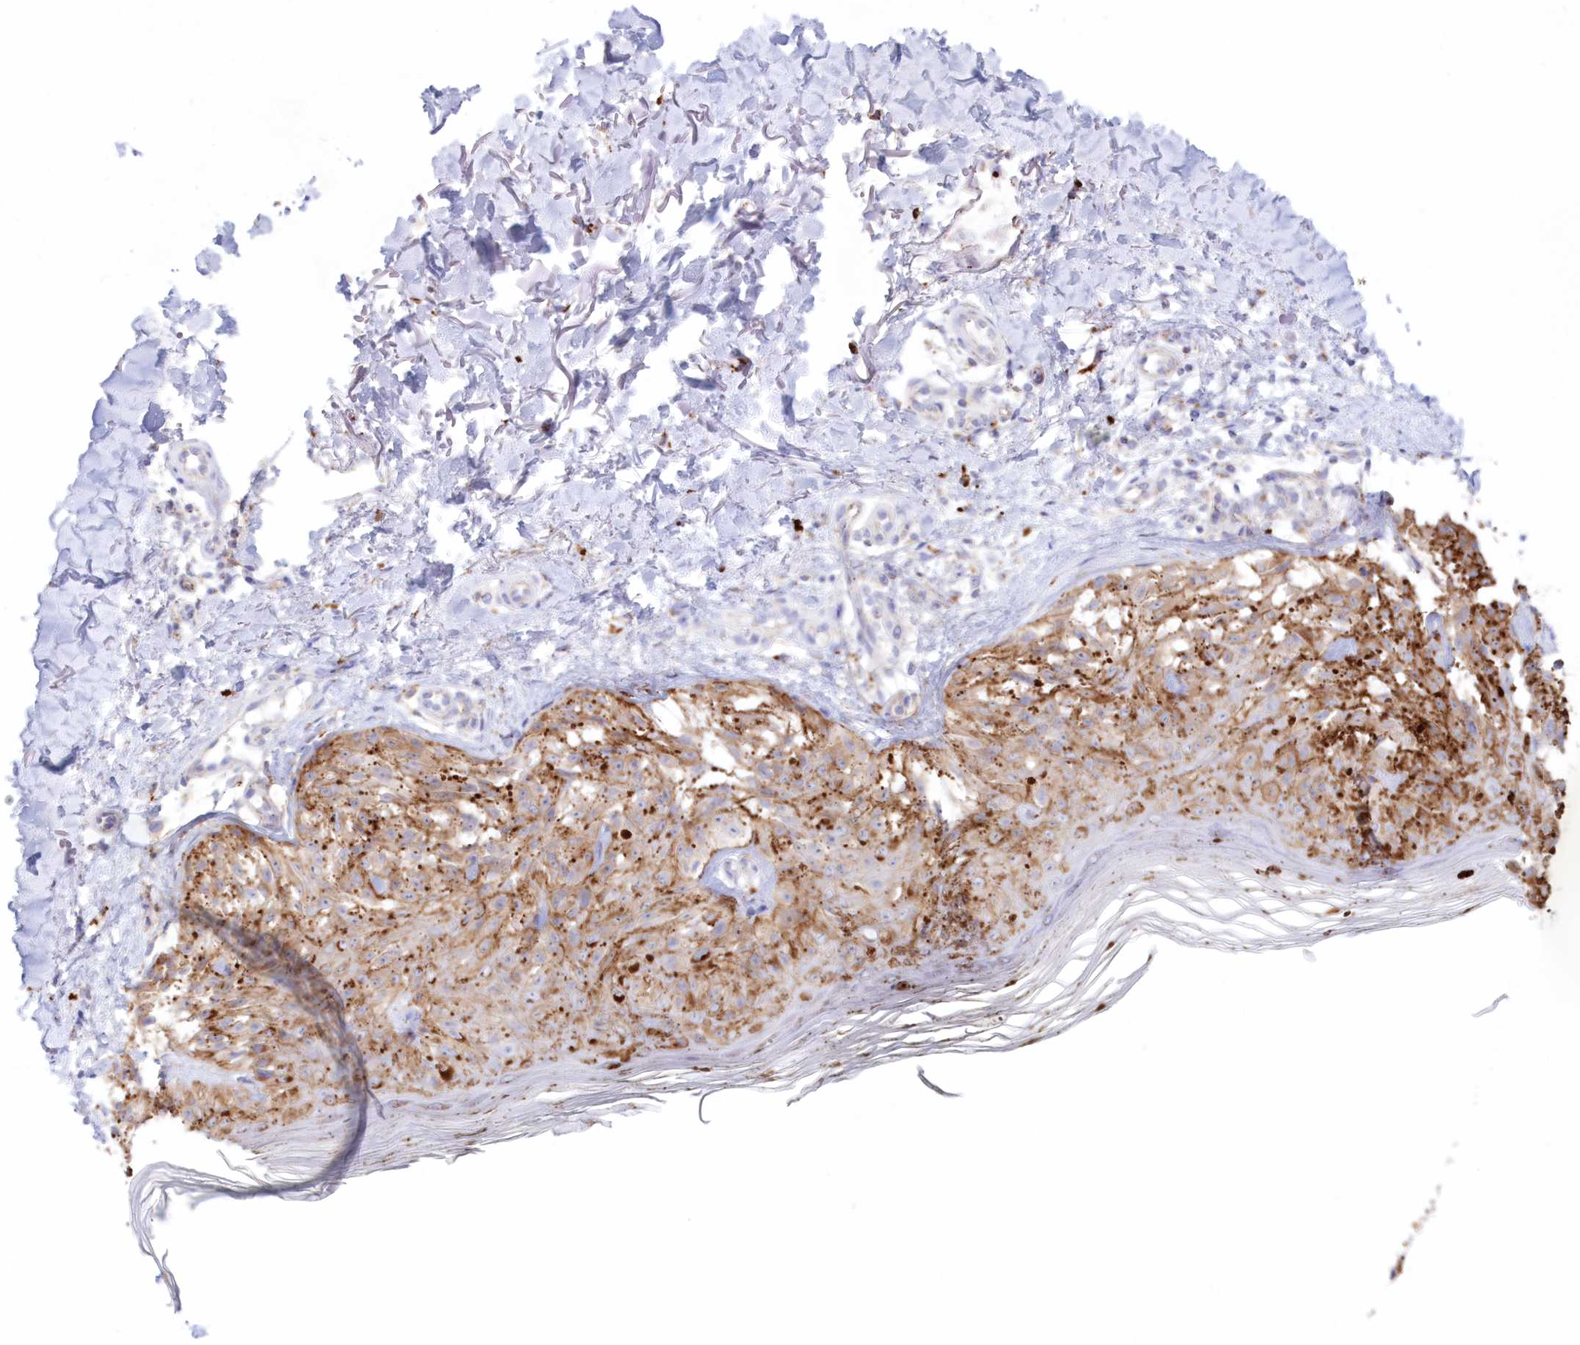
{"staining": {"intensity": "moderate", "quantity": ">75%", "location": "cytoplasmic/membranous"}, "tissue": "melanoma", "cell_type": "Tumor cells", "image_type": "cancer", "snomed": [{"axis": "morphology", "description": "Malignant melanoma, NOS"}, {"axis": "topography", "description": "Skin"}], "caption": "DAB immunohistochemical staining of melanoma demonstrates moderate cytoplasmic/membranous protein positivity in approximately >75% of tumor cells. The protein of interest is shown in brown color, while the nuclei are stained blue.", "gene": "TPP1", "patient": {"sex": "female", "age": 50}}